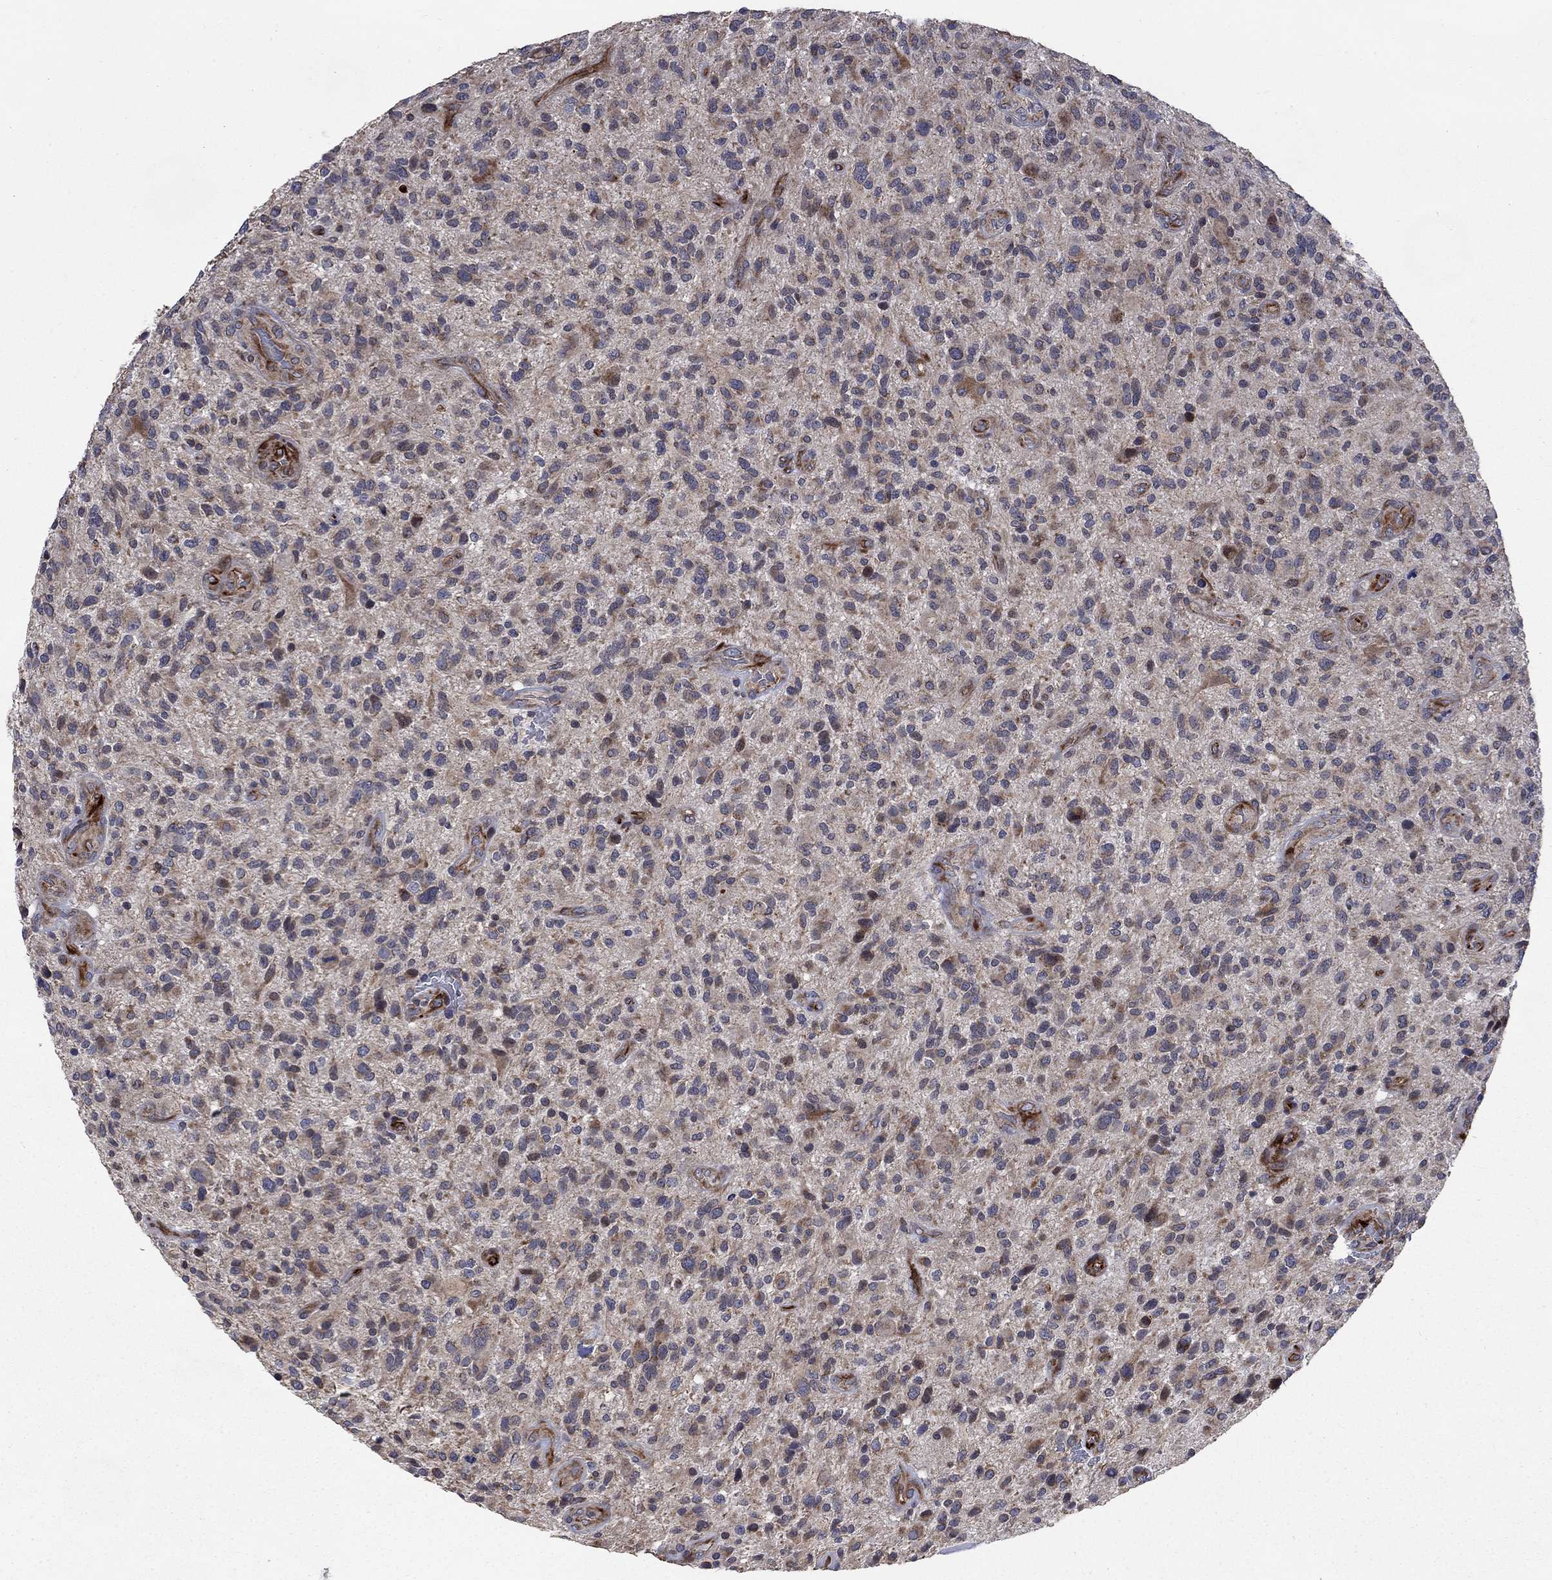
{"staining": {"intensity": "negative", "quantity": "none", "location": "none"}, "tissue": "glioma", "cell_type": "Tumor cells", "image_type": "cancer", "snomed": [{"axis": "morphology", "description": "Glioma, malignant, High grade"}, {"axis": "topography", "description": "Brain"}], "caption": "Protein analysis of malignant high-grade glioma shows no significant expression in tumor cells. (DAB (3,3'-diaminobenzidine) immunohistochemistry (IHC) with hematoxylin counter stain).", "gene": "NDUFC1", "patient": {"sex": "male", "age": 47}}